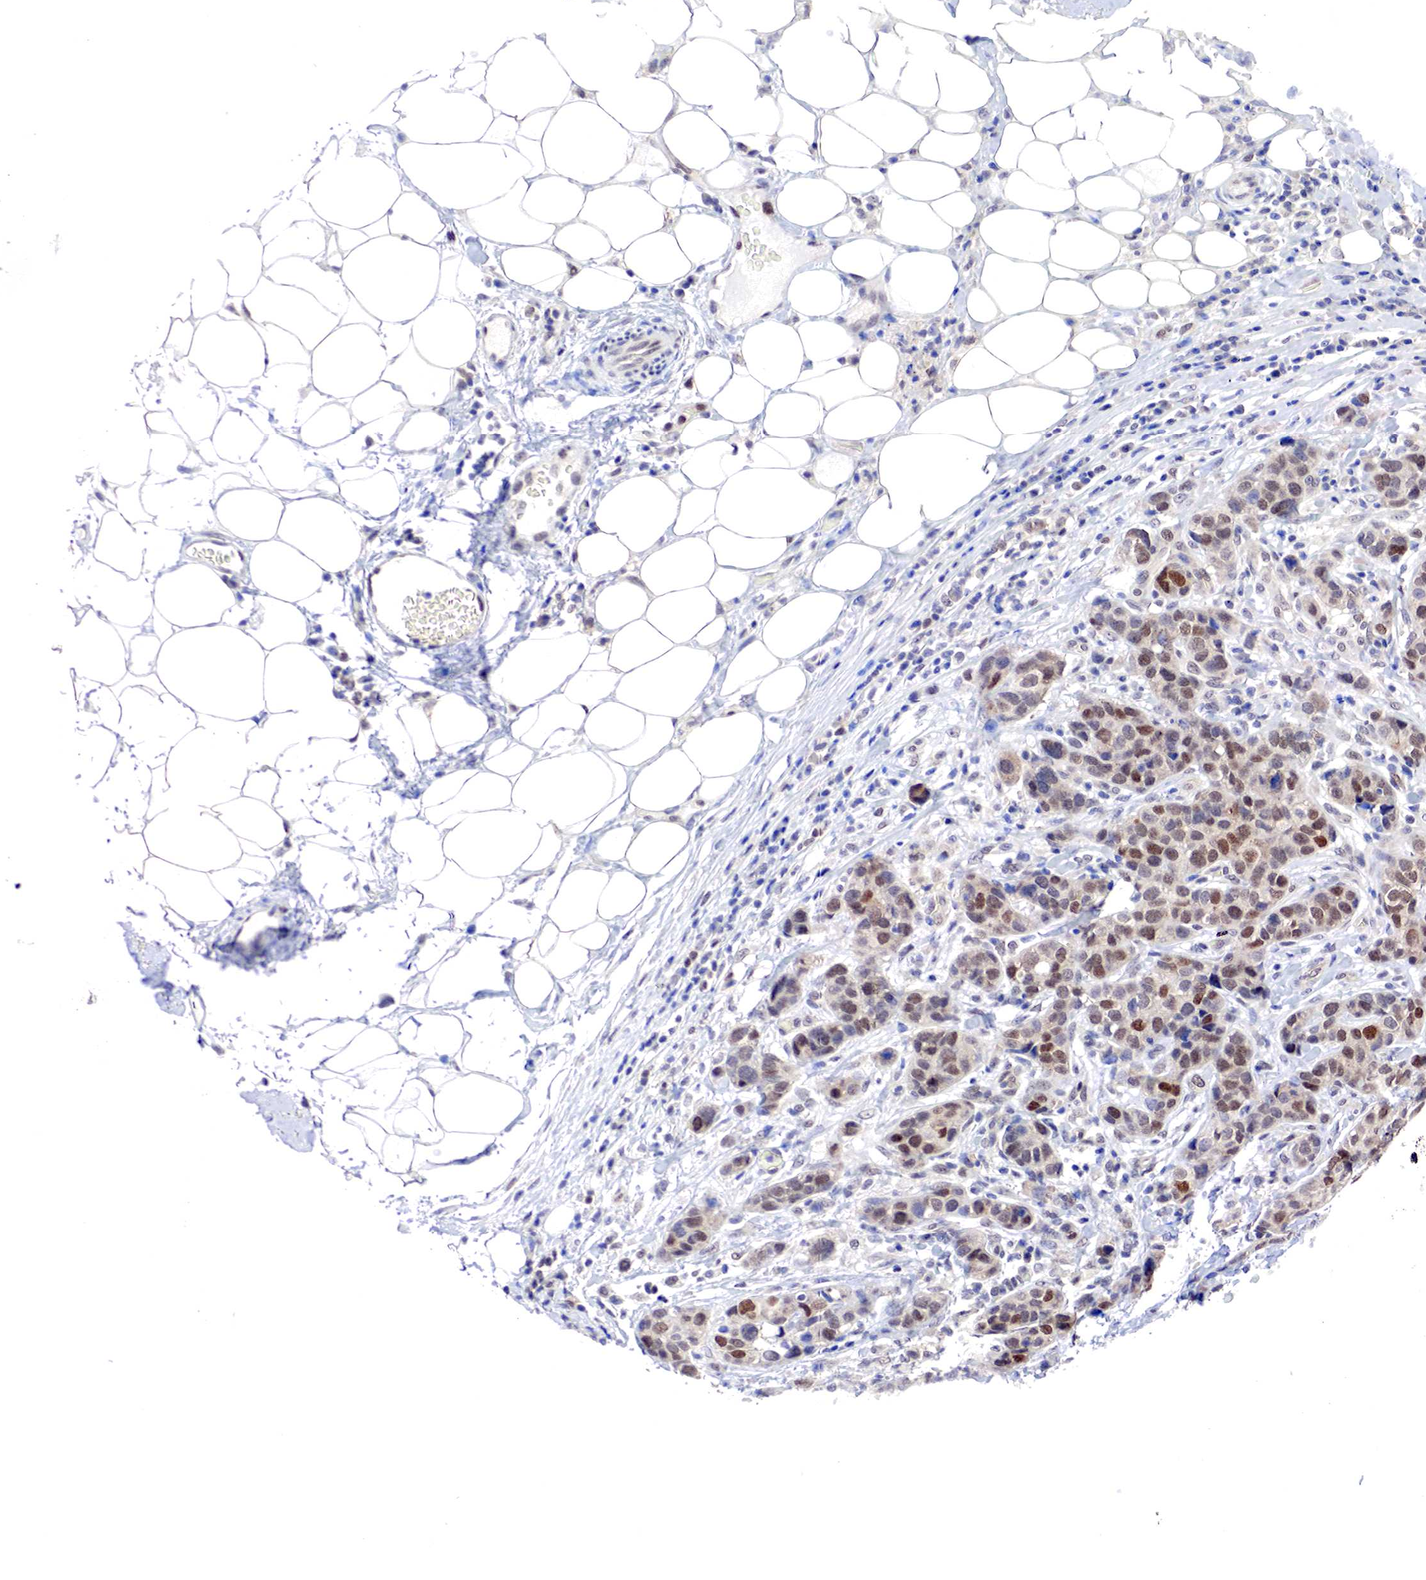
{"staining": {"intensity": "moderate", "quantity": ">75%", "location": "cytoplasmic/membranous,nuclear"}, "tissue": "breast cancer", "cell_type": "Tumor cells", "image_type": "cancer", "snomed": [{"axis": "morphology", "description": "Duct carcinoma"}, {"axis": "topography", "description": "Breast"}], "caption": "A micrograph of human breast cancer stained for a protein displays moderate cytoplasmic/membranous and nuclear brown staining in tumor cells.", "gene": "PABIR2", "patient": {"sex": "female", "age": 91}}